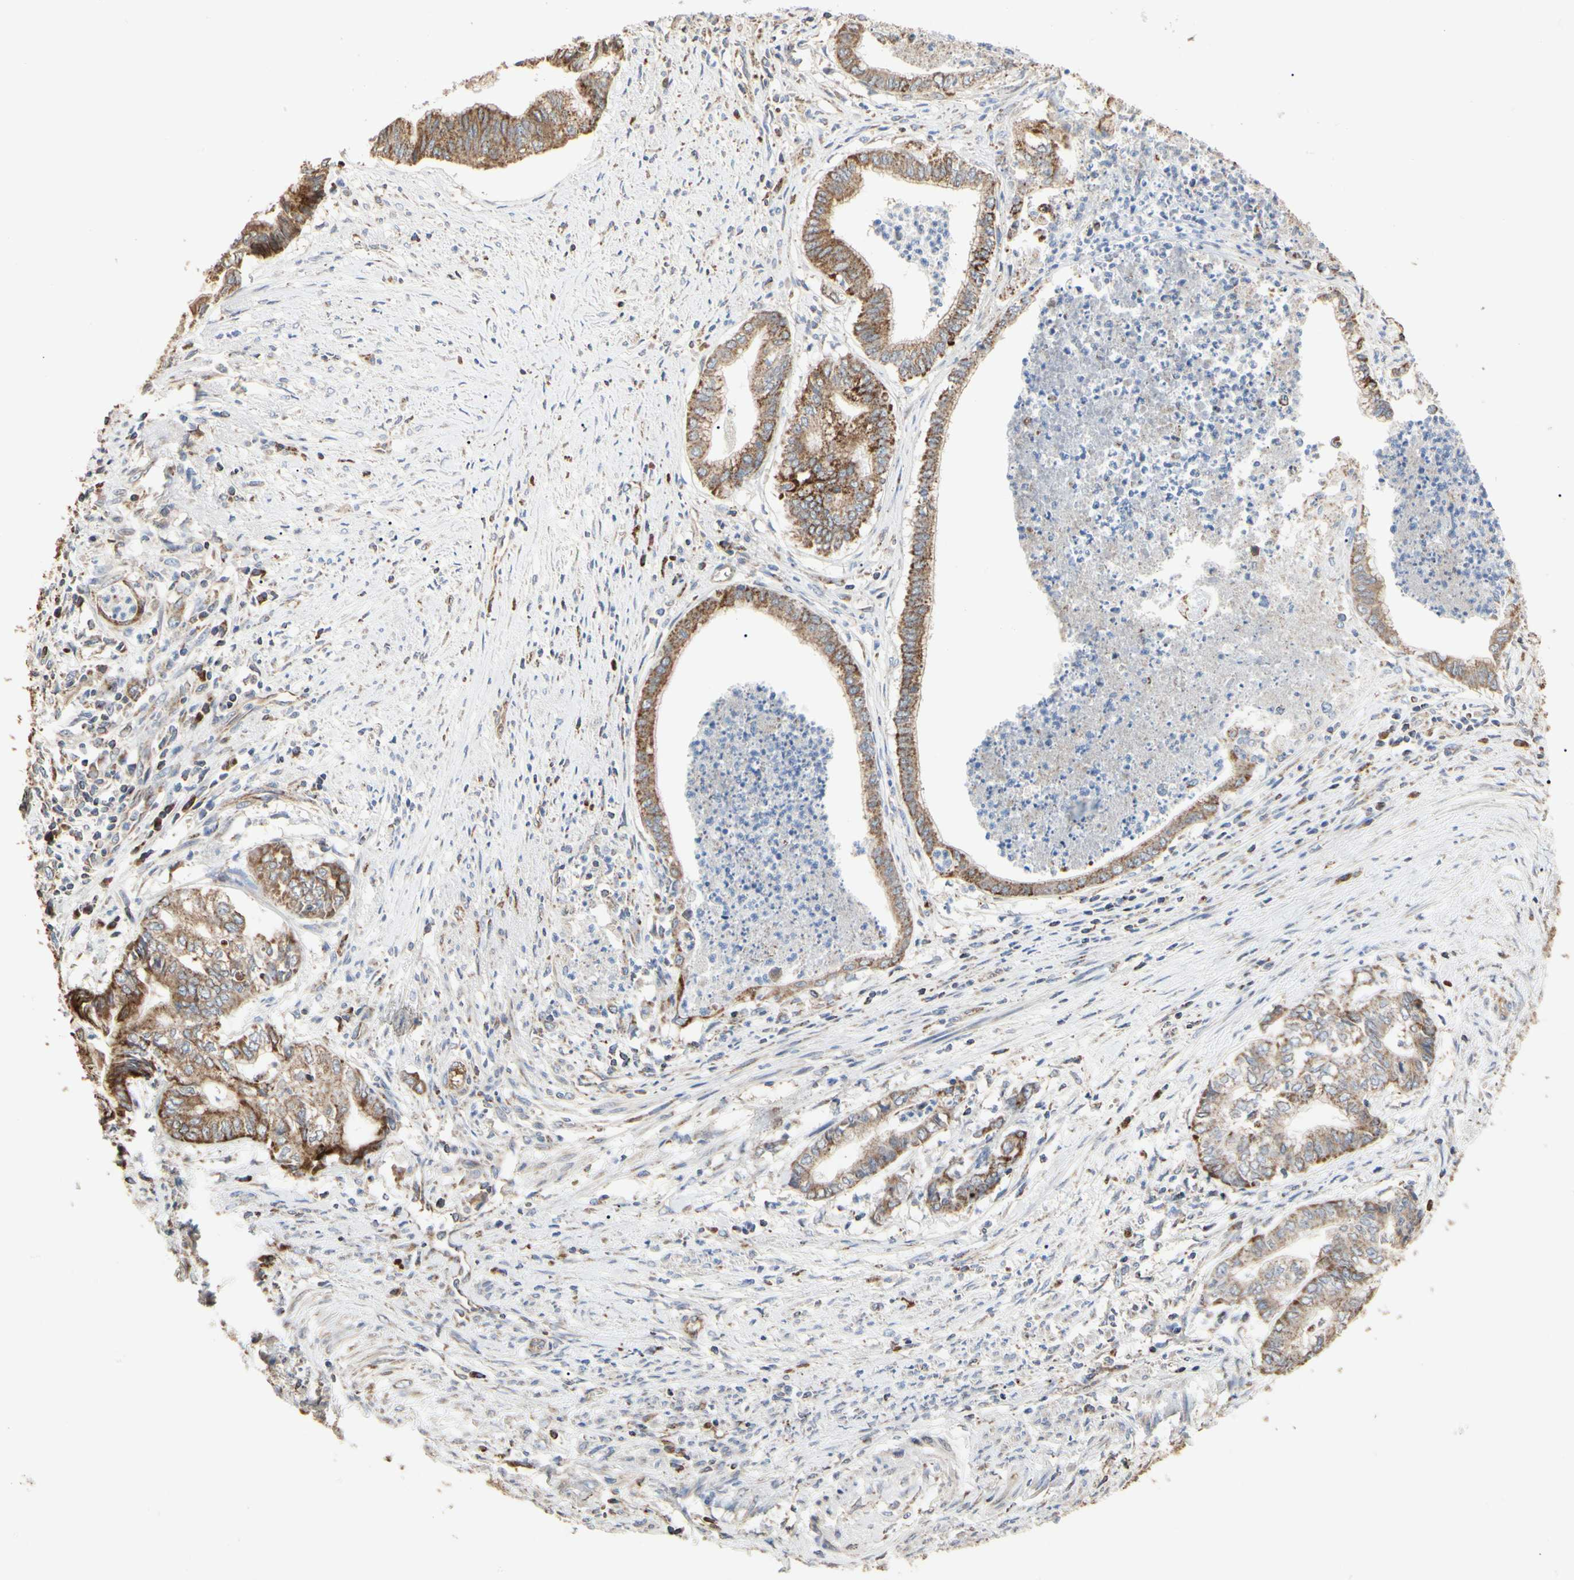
{"staining": {"intensity": "weak", "quantity": ">75%", "location": "cytoplasmic/membranous"}, "tissue": "endometrial cancer", "cell_type": "Tumor cells", "image_type": "cancer", "snomed": [{"axis": "morphology", "description": "Adenocarcinoma, NOS"}, {"axis": "topography", "description": "Endometrium"}], "caption": "This micrograph demonstrates immunohistochemistry (IHC) staining of endometrial adenocarcinoma, with low weak cytoplasmic/membranous staining in about >75% of tumor cells.", "gene": "TUBA1A", "patient": {"sex": "female", "age": 79}}